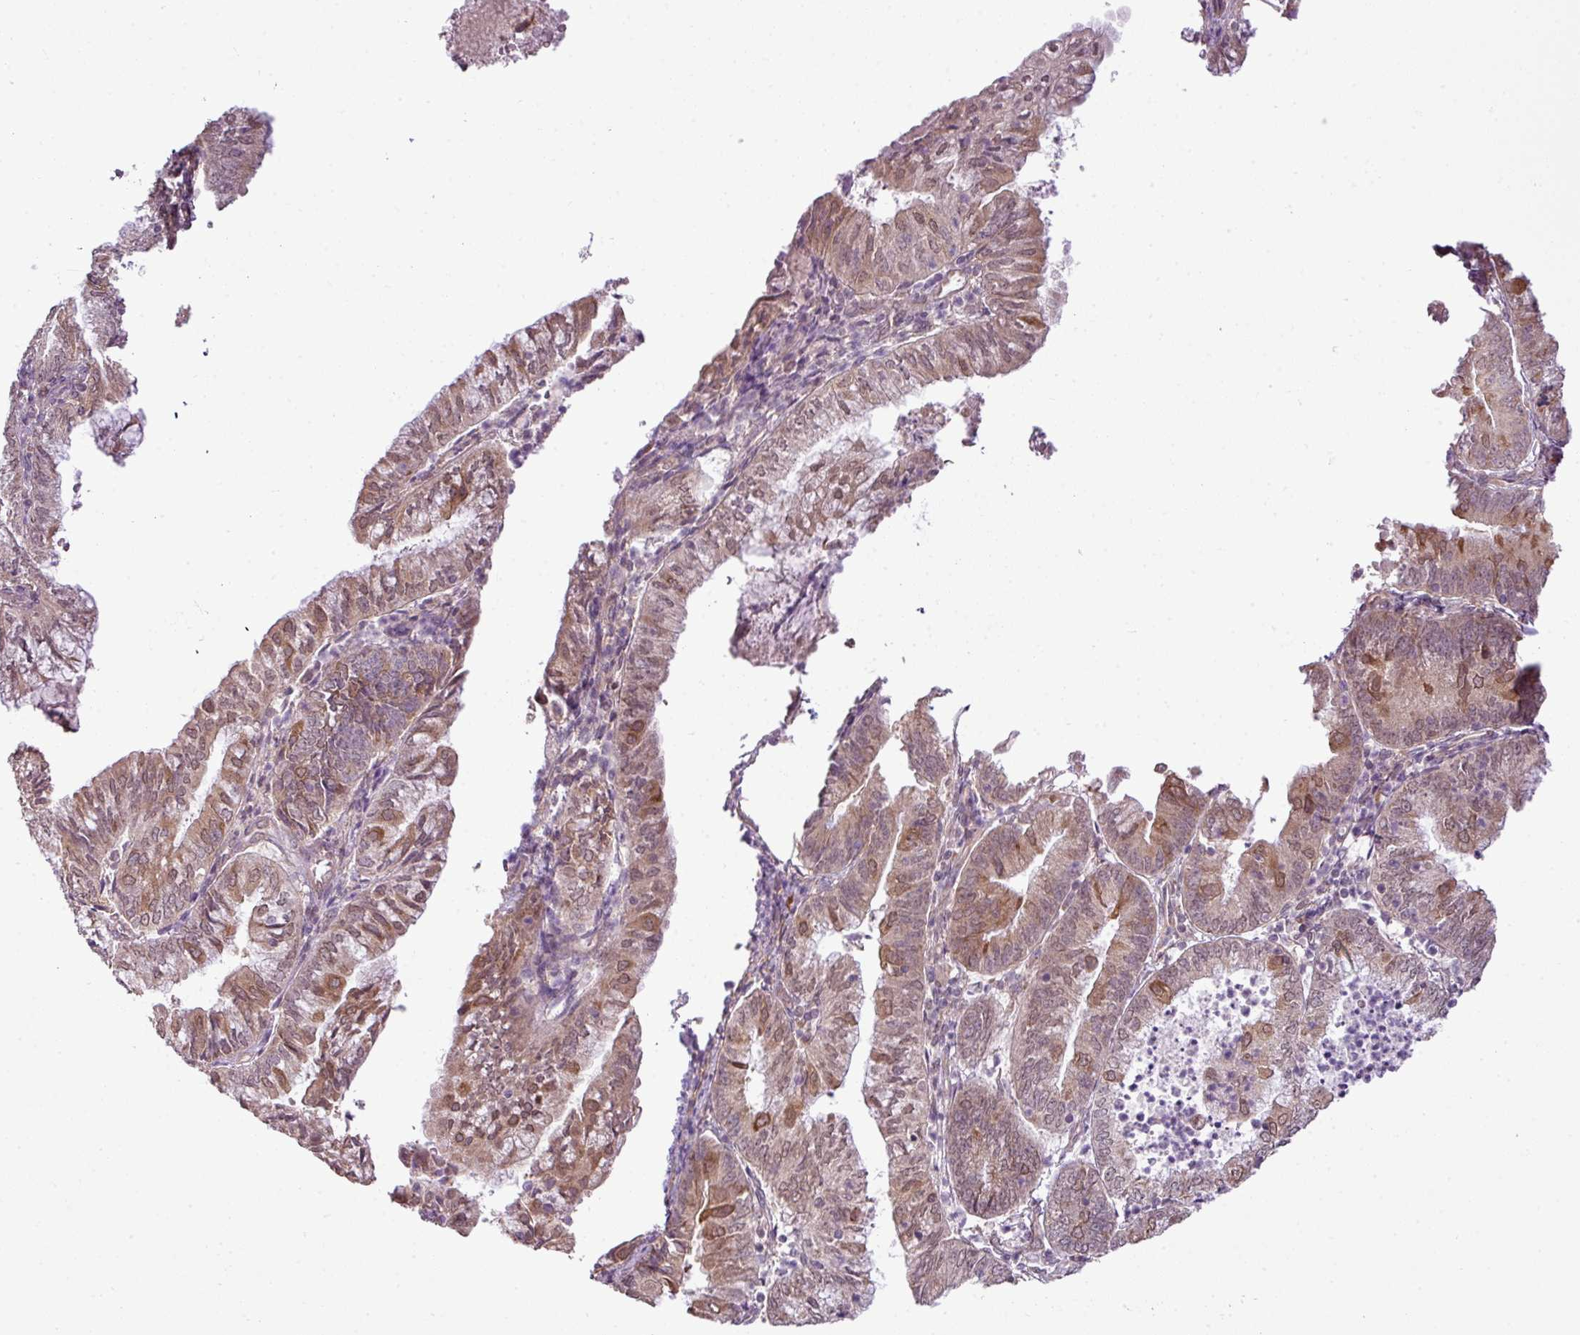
{"staining": {"intensity": "moderate", "quantity": "25%-75%", "location": "cytoplasmic/membranous"}, "tissue": "endometrial cancer", "cell_type": "Tumor cells", "image_type": "cancer", "snomed": [{"axis": "morphology", "description": "Adenocarcinoma, NOS"}, {"axis": "topography", "description": "Endometrium"}], "caption": "Brown immunohistochemical staining in human adenocarcinoma (endometrial) exhibits moderate cytoplasmic/membranous expression in approximately 25%-75% of tumor cells.", "gene": "DNAAF4", "patient": {"sex": "female", "age": 55}}